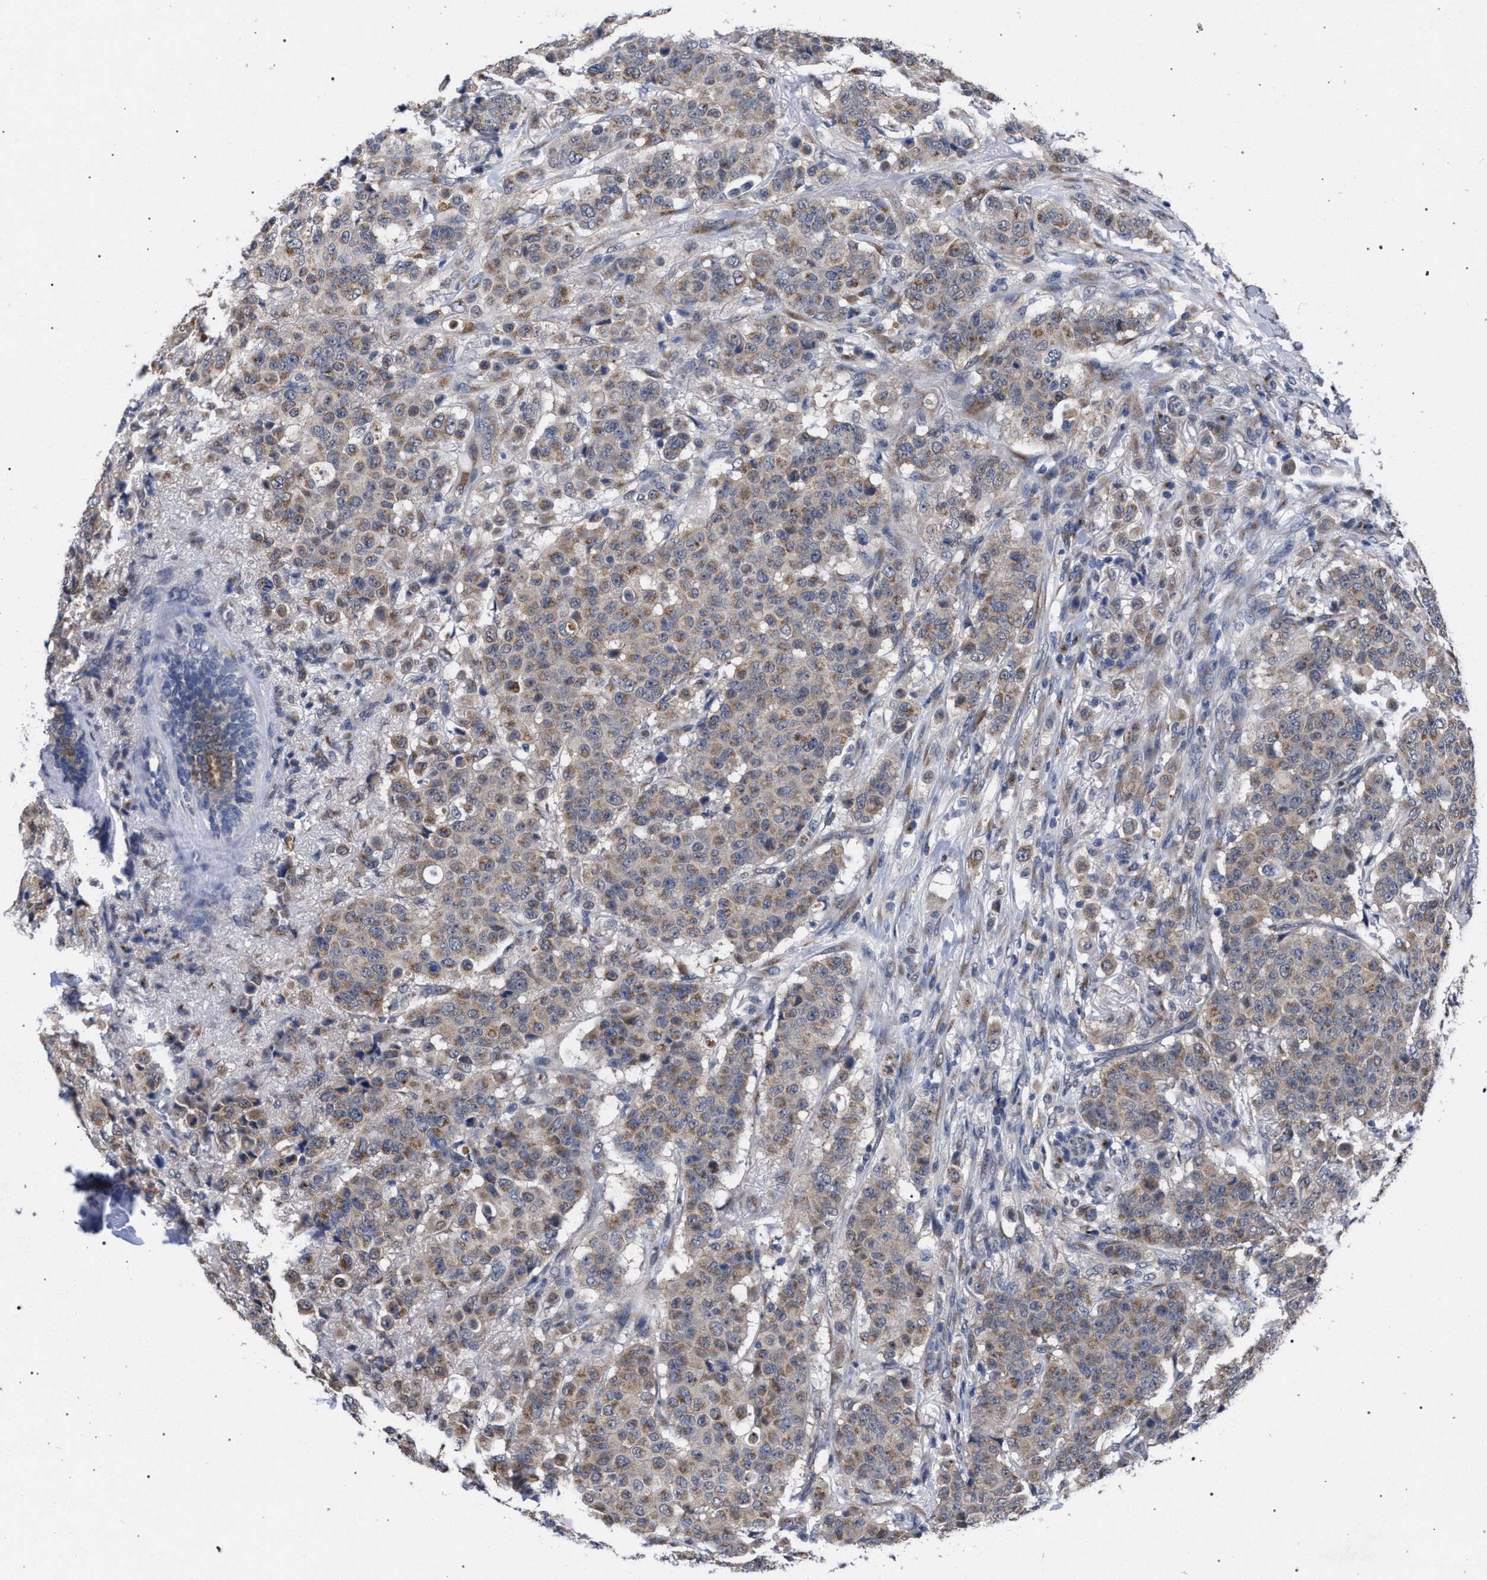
{"staining": {"intensity": "weak", "quantity": ">75%", "location": "cytoplasmic/membranous"}, "tissue": "breast cancer", "cell_type": "Tumor cells", "image_type": "cancer", "snomed": [{"axis": "morphology", "description": "Duct carcinoma"}, {"axis": "topography", "description": "Breast"}], "caption": "High-magnification brightfield microscopy of breast invasive ductal carcinoma stained with DAB (3,3'-diaminobenzidine) (brown) and counterstained with hematoxylin (blue). tumor cells exhibit weak cytoplasmic/membranous positivity is seen in about>75% of cells.", "gene": "GOLGA2", "patient": {"sex": "female", "age": 40}}